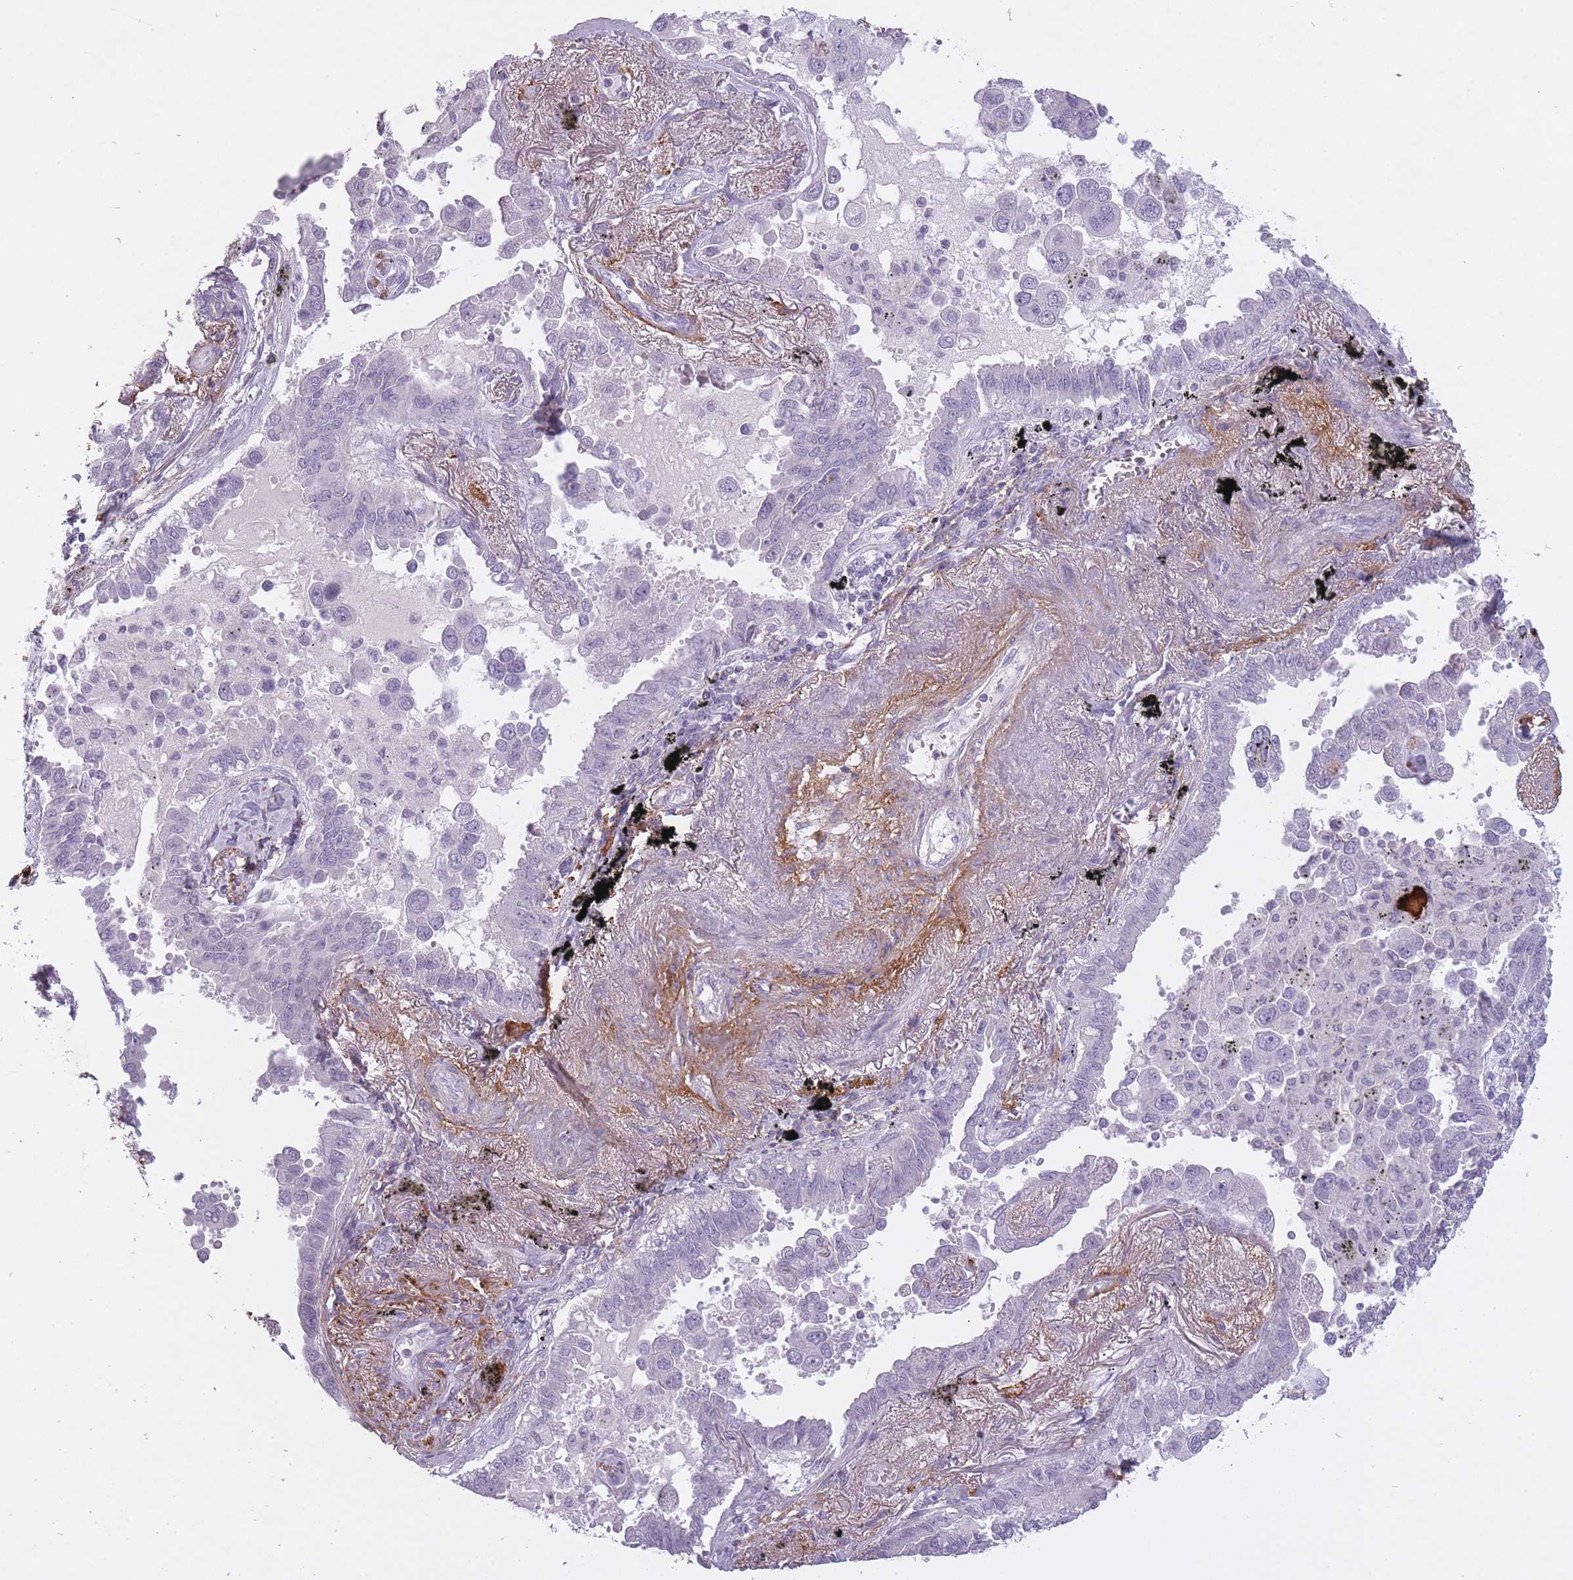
{"staining": {"intensity": "negative", "quantity": "none", "location": "none"}, "tissue": "lung cancer", "cell_type": "Tumor cells", "image_type": "cancer", "snomed": [{"axis": "morphology", "description": "Adenocarcinoma, NOS"}, {"axis": "topography", "description": "Lung"}], "caption": "There is no significant expression in tumor cells of adenocarcinoma (lung). (Stains: DAB immunohistochemistry (IHC) with hematoxylin counter stain, Microscopy: brightfield microscopy at high magnification).", "gene": "RFX4", "patient": {"sex": "male", "age": 67}}